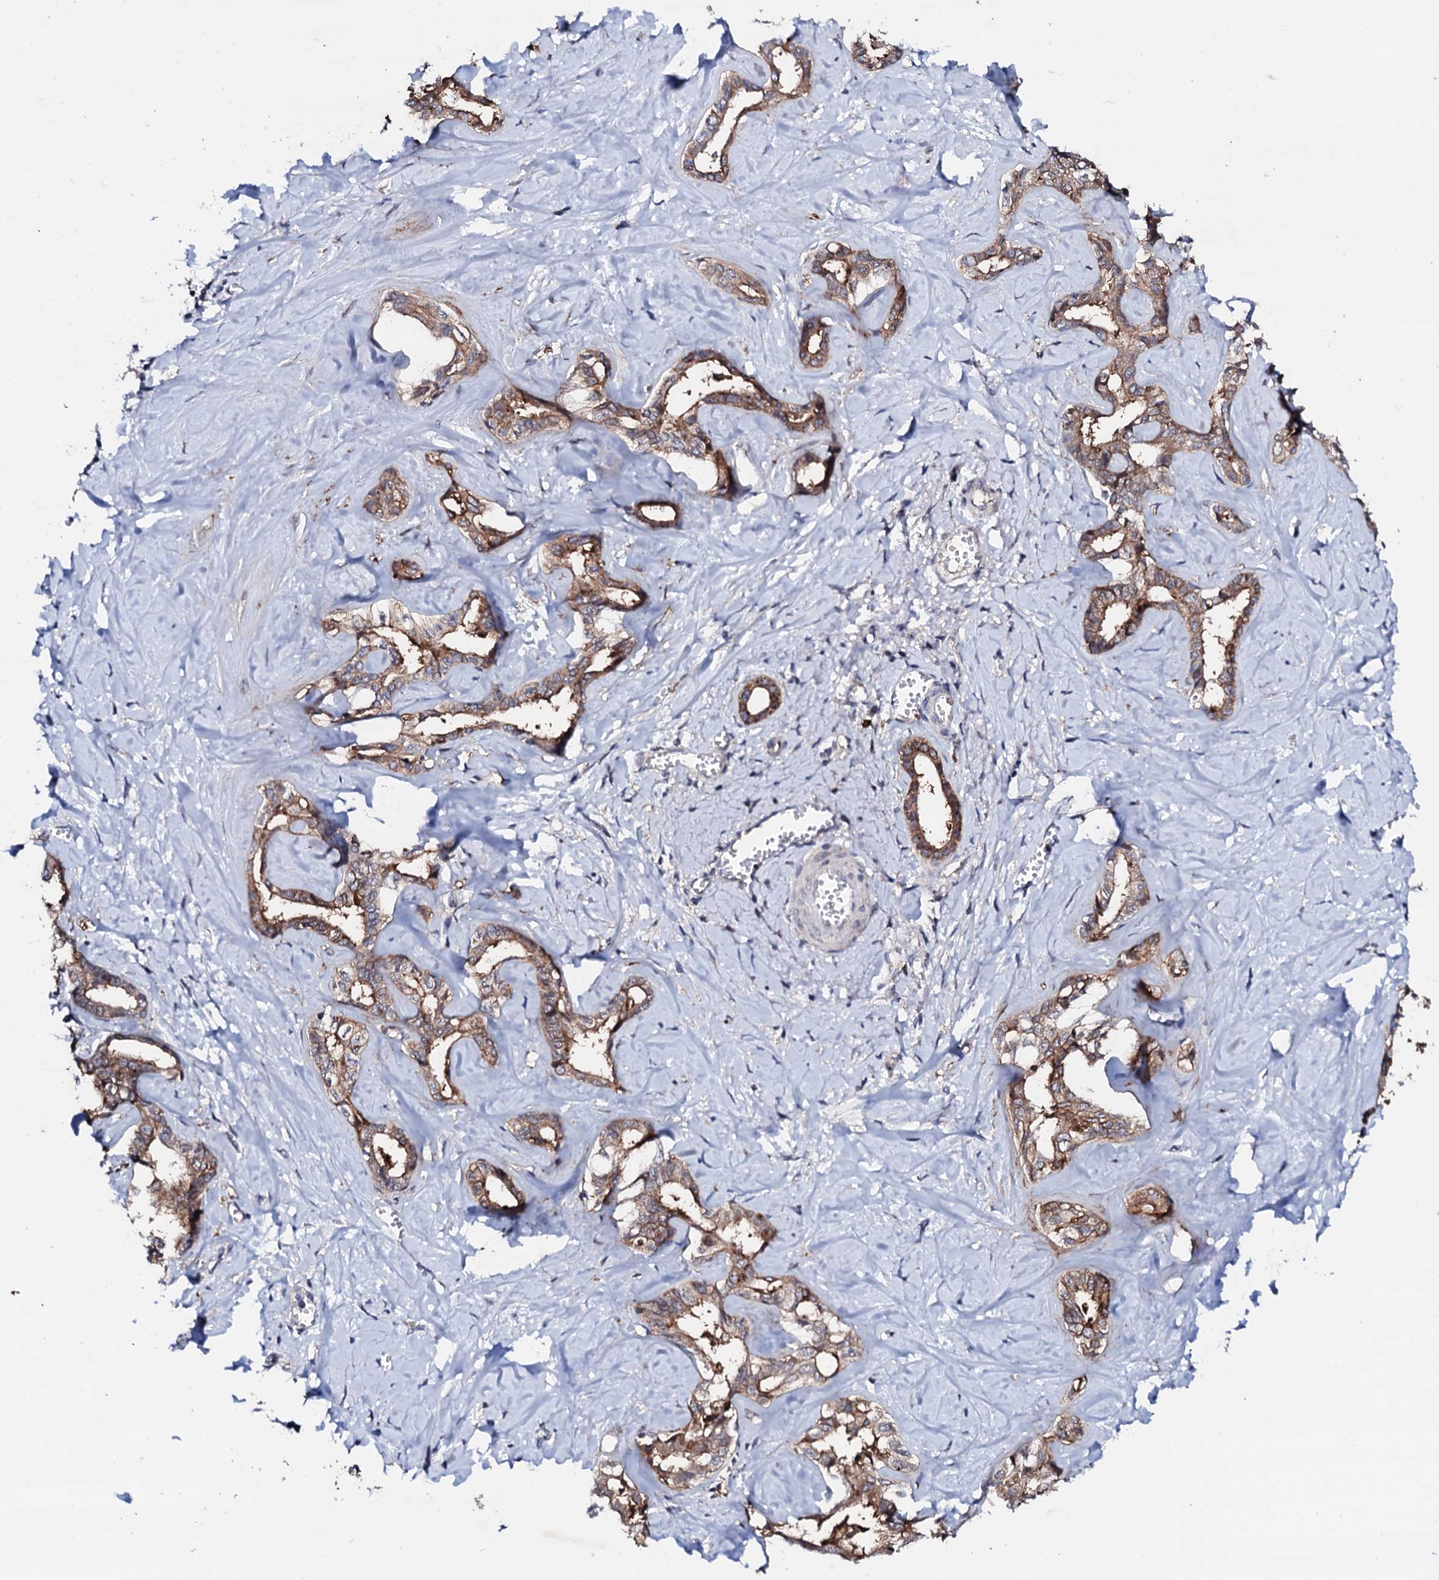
{"staining": {"intensity": "moderate", "quantity": ">75%", "location": "cytoplasmic/membranous"}, "tissue": "liver cancer", "cell_type": "Tumor cells", "image_type": "cancer", "snomed": [{"axis": "morphology", "description": "Cholangiocarcinoma"}, {"axis": "topography", "description": "Liver"}], "caption": "Protein staining by immunohistochemistry (IHC) reveals moderate cytoplasmic/membranous positivity in approximately >75% of tumor cells in cholangiocarcinoma (liver).", "gene": "EDC3", "patient": {"sex": "female", "age": 77}}